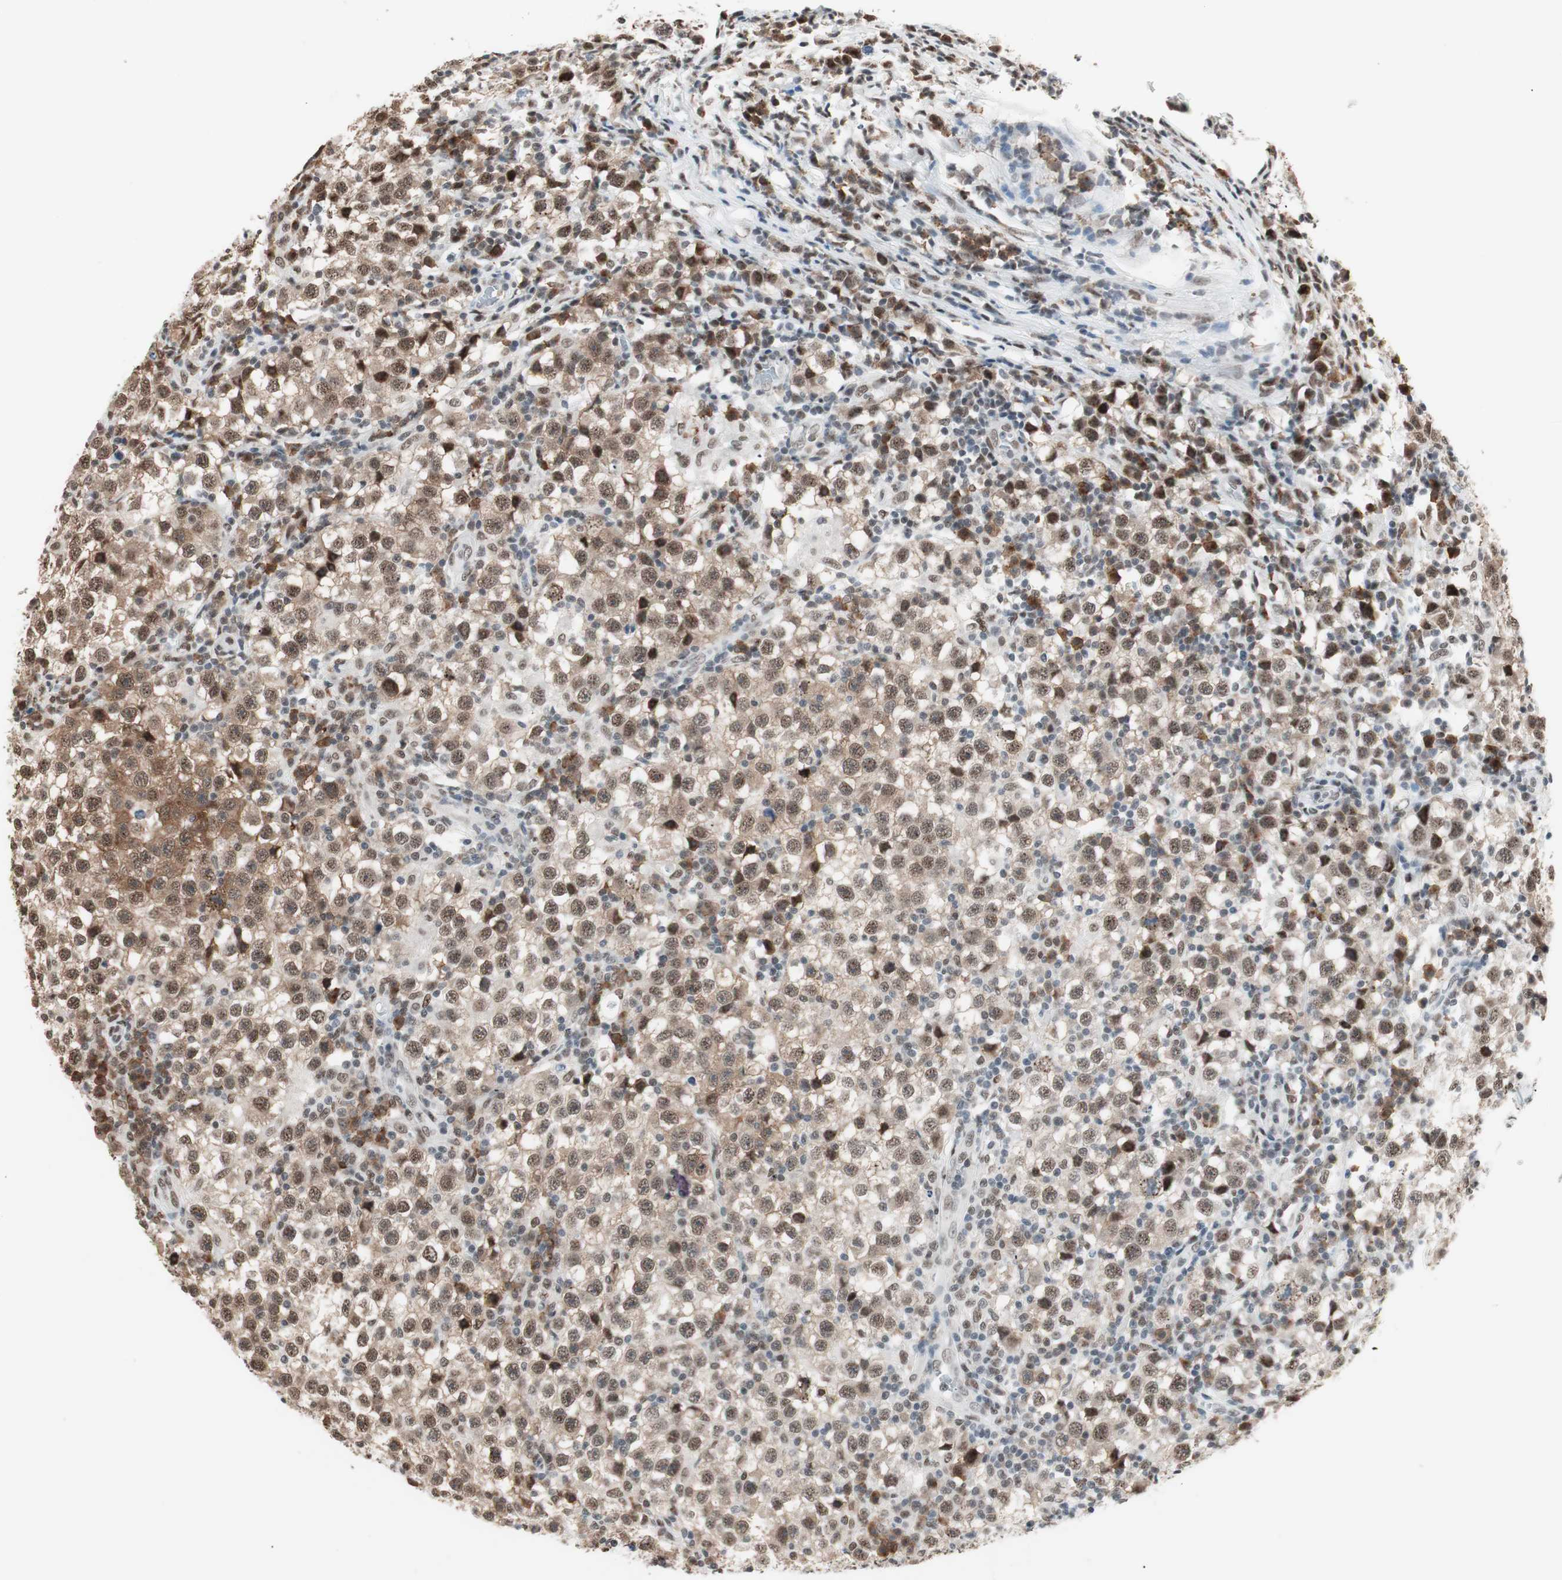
{"staining": {"intensity": "moderate", "quantity": ">75%", "location": "cytoplasmic/membranous,nuclear"}, "tissue": "testis cancer", "cell_type": "Tumor cells", "image_type": "cancer", "snomed": [{"axis": "morphology", "description": "Seminoma, NOS"}, {"axis": "topography", "description": "Testis"}], "caption": "High-power microscopy captured an IHC micrograph of testis seminoma, revealing moderate cytoplasmic/membranous and nuclear positivity in about >75% of tumor cells.", "gene": "SMARCE1", "patient": {"sex": "male", "age": 65}}